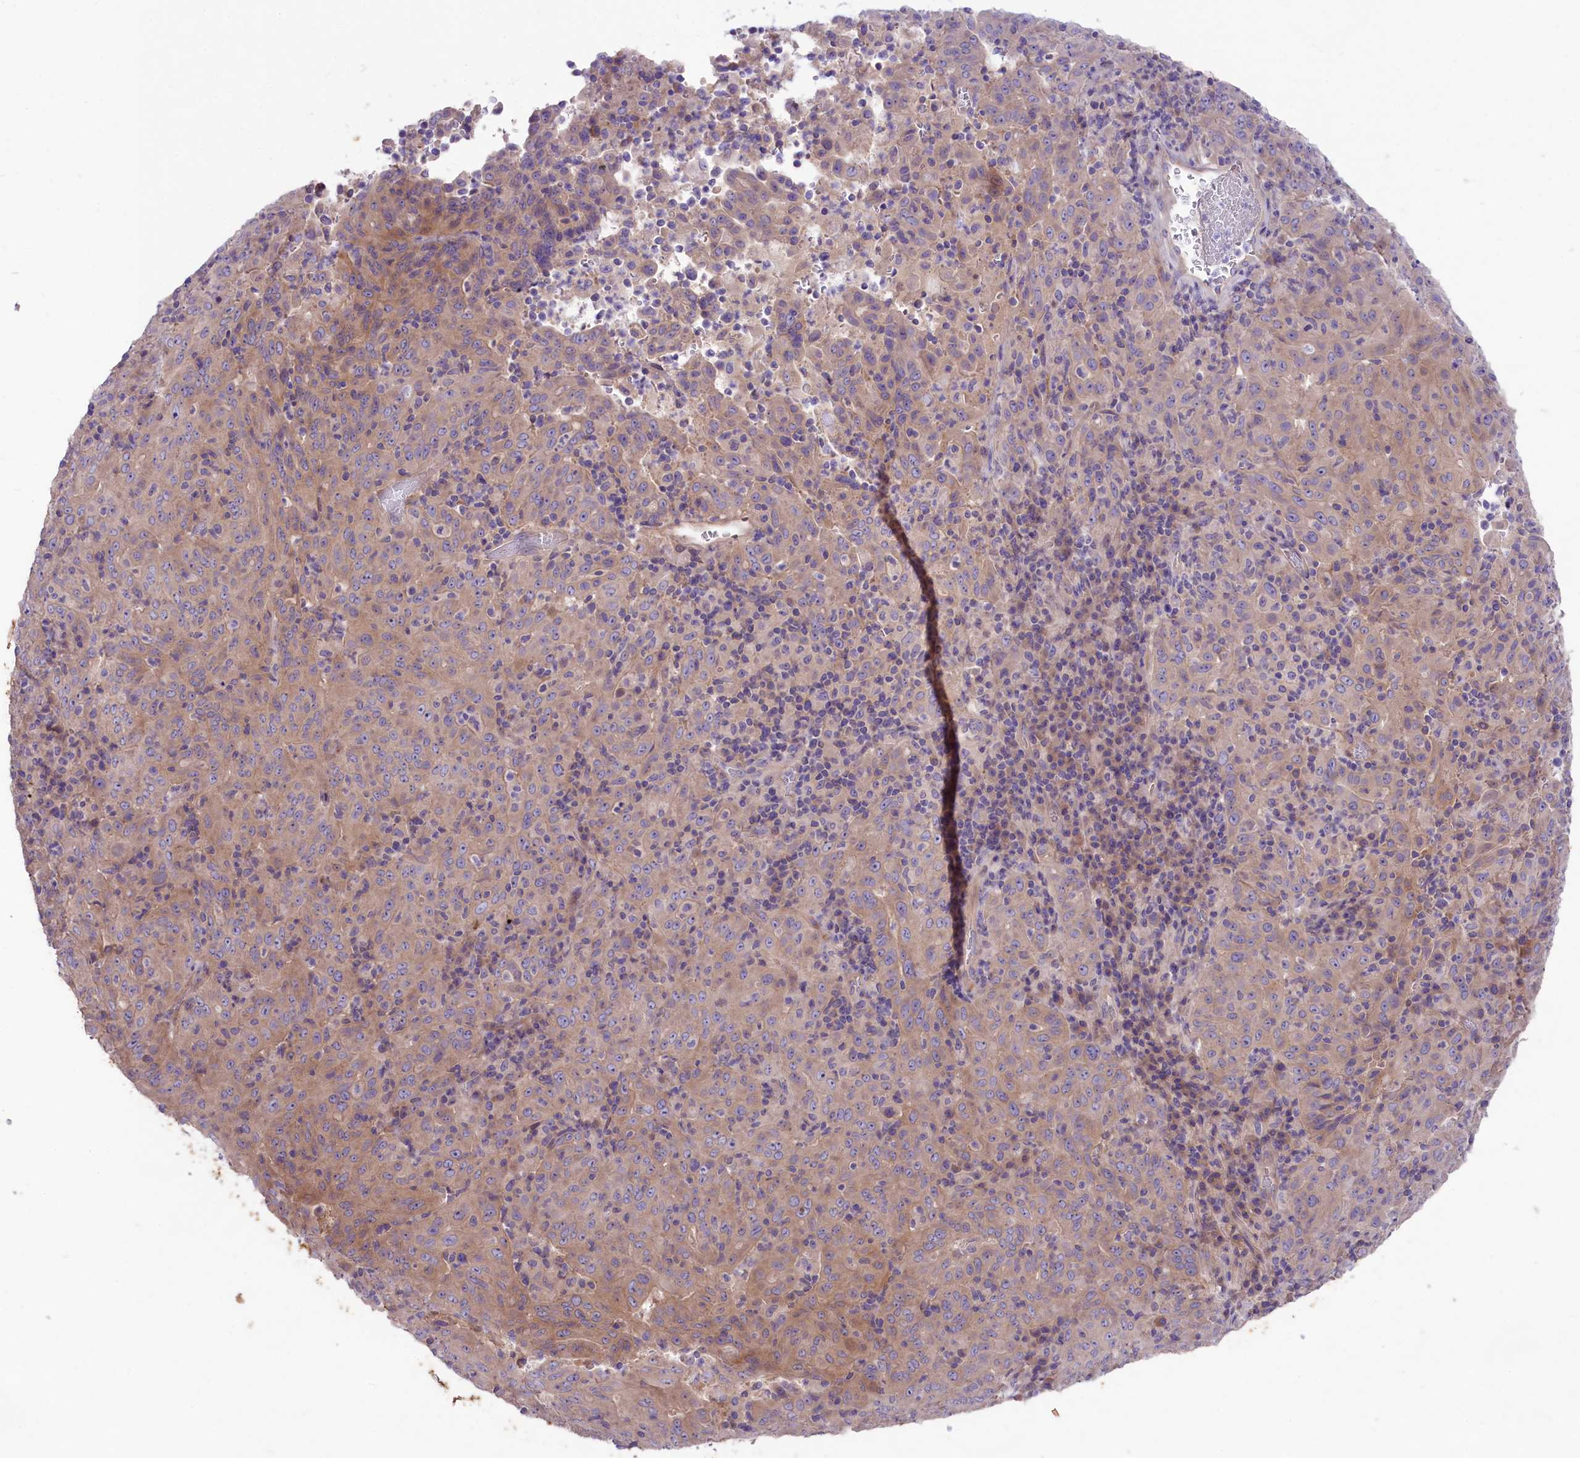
{"staining": {"intensity": "moderate", "quantity": ">75%", "location": "cytoplasmic/membranous"}, "tissue": "pancreatic cancer", "cell_type": "Tumor cells", "image_type": "cancer", "snomed": [{"axis": "morphology", "description": "Adenocarcinoma, NOS"}, {"axis": "topography", "description": "Pancreas"}], "caption": "Protein positivity by IHC shows moderate cytoplasmic/membranous expression in approximately >75% of tumor cells in pancreatic cancer (adenocarcinoma). (DAB (3,3'-diaminobenzidine) IHC with brightfield microscopy, high magnification).", "gene": "CD99L2", "patient": {"sex": "male", "age": 63}}